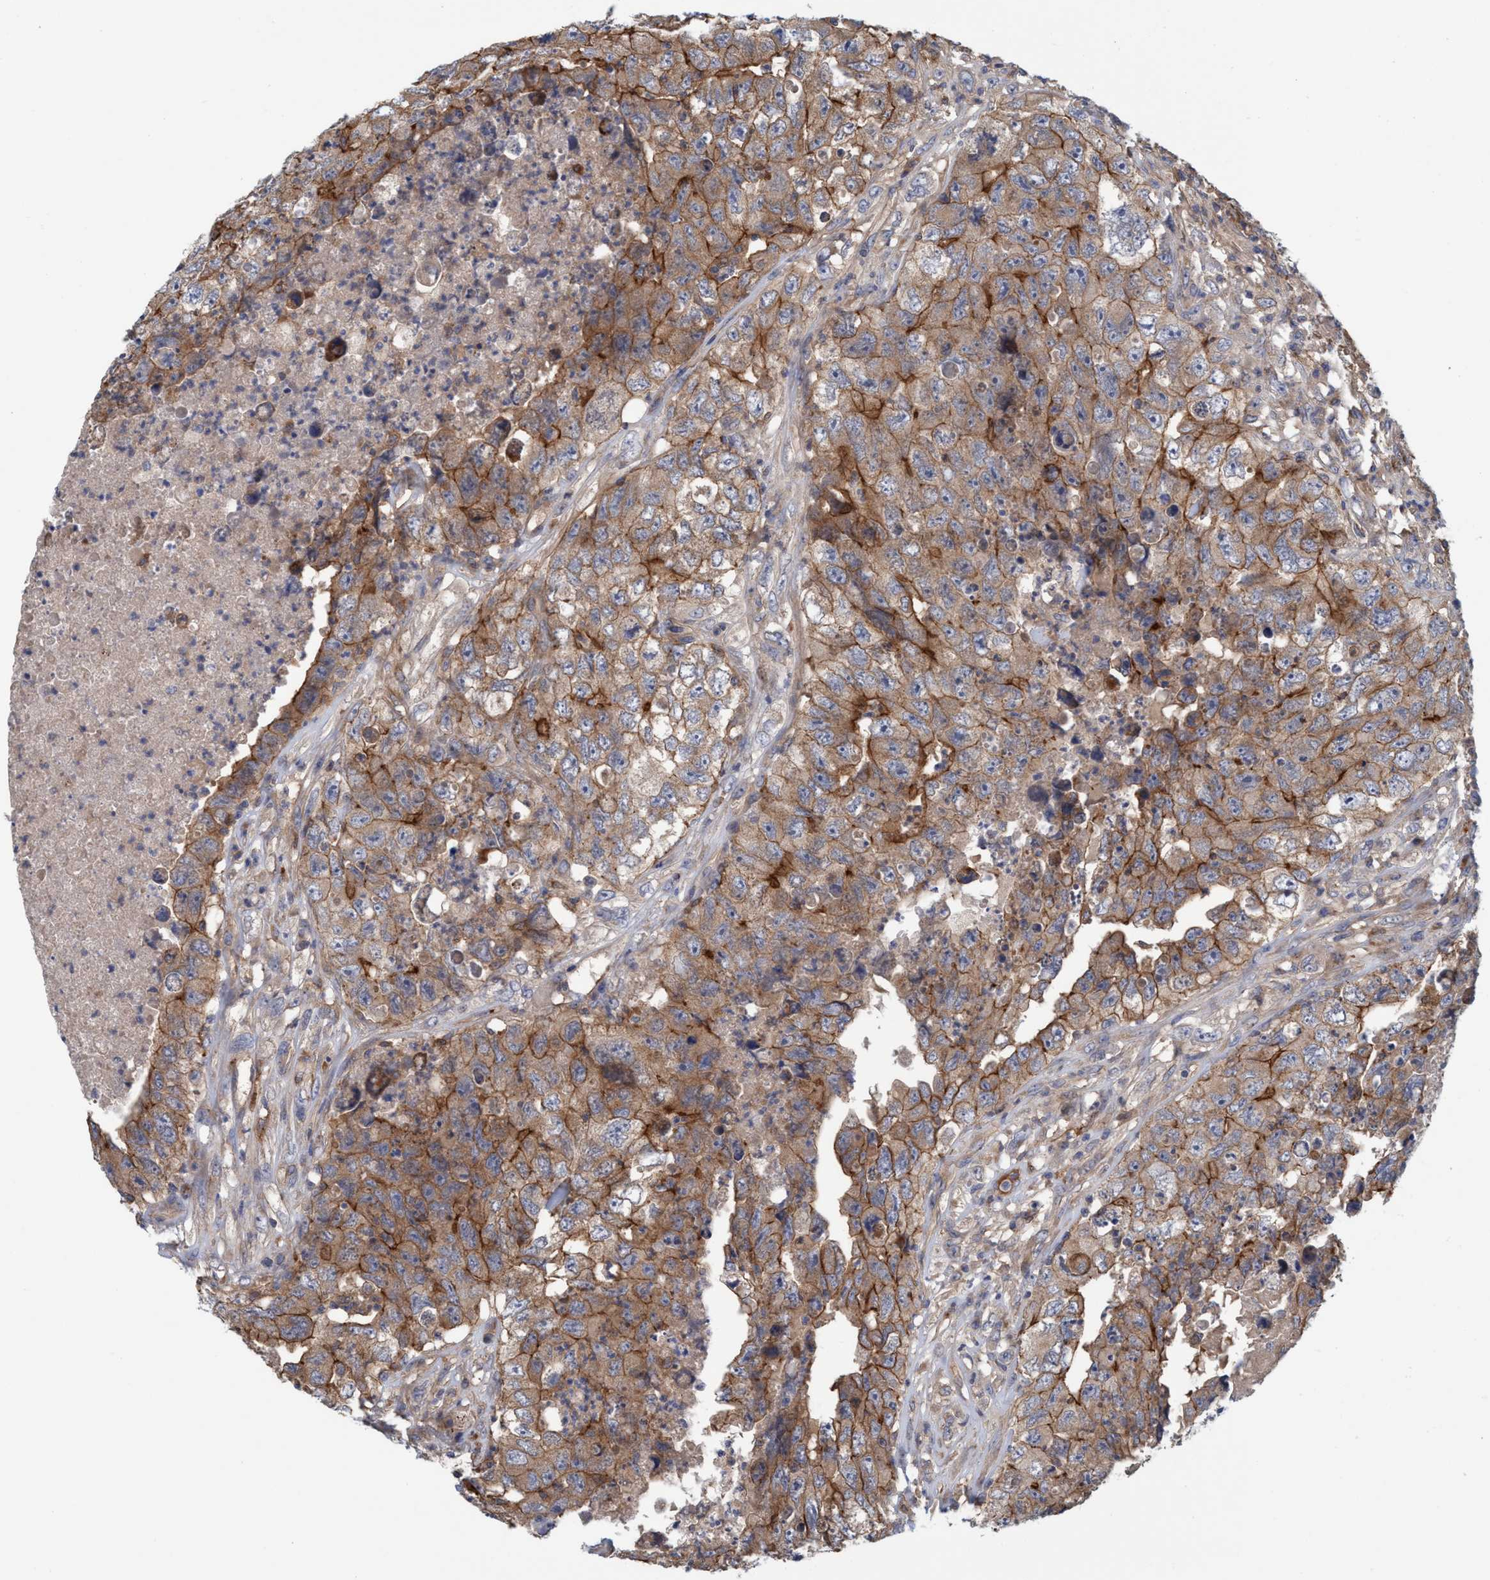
{"staining": {"intensity": "strong", "quantity": ">75%", "location": "cytoplasmic/membranous"}, "tissue": "testis cancer", "cell_type": "Tumor cells", "image_type": "cancer", "snomed": [{"axis": "morphology", "description": "Carcinoma, Embryonal, NOS"}, {"axis": "topography", "description": "Testis"}], "caption": "Human testis cancer (embryonal carcinoma) stained with a brown dye exhibits strong cytoplasmic/membranous positive positivity in approximately >75% of tumor cells.", "gene": "SPECC1", "patient": {"sex": "male", "age": 32}}